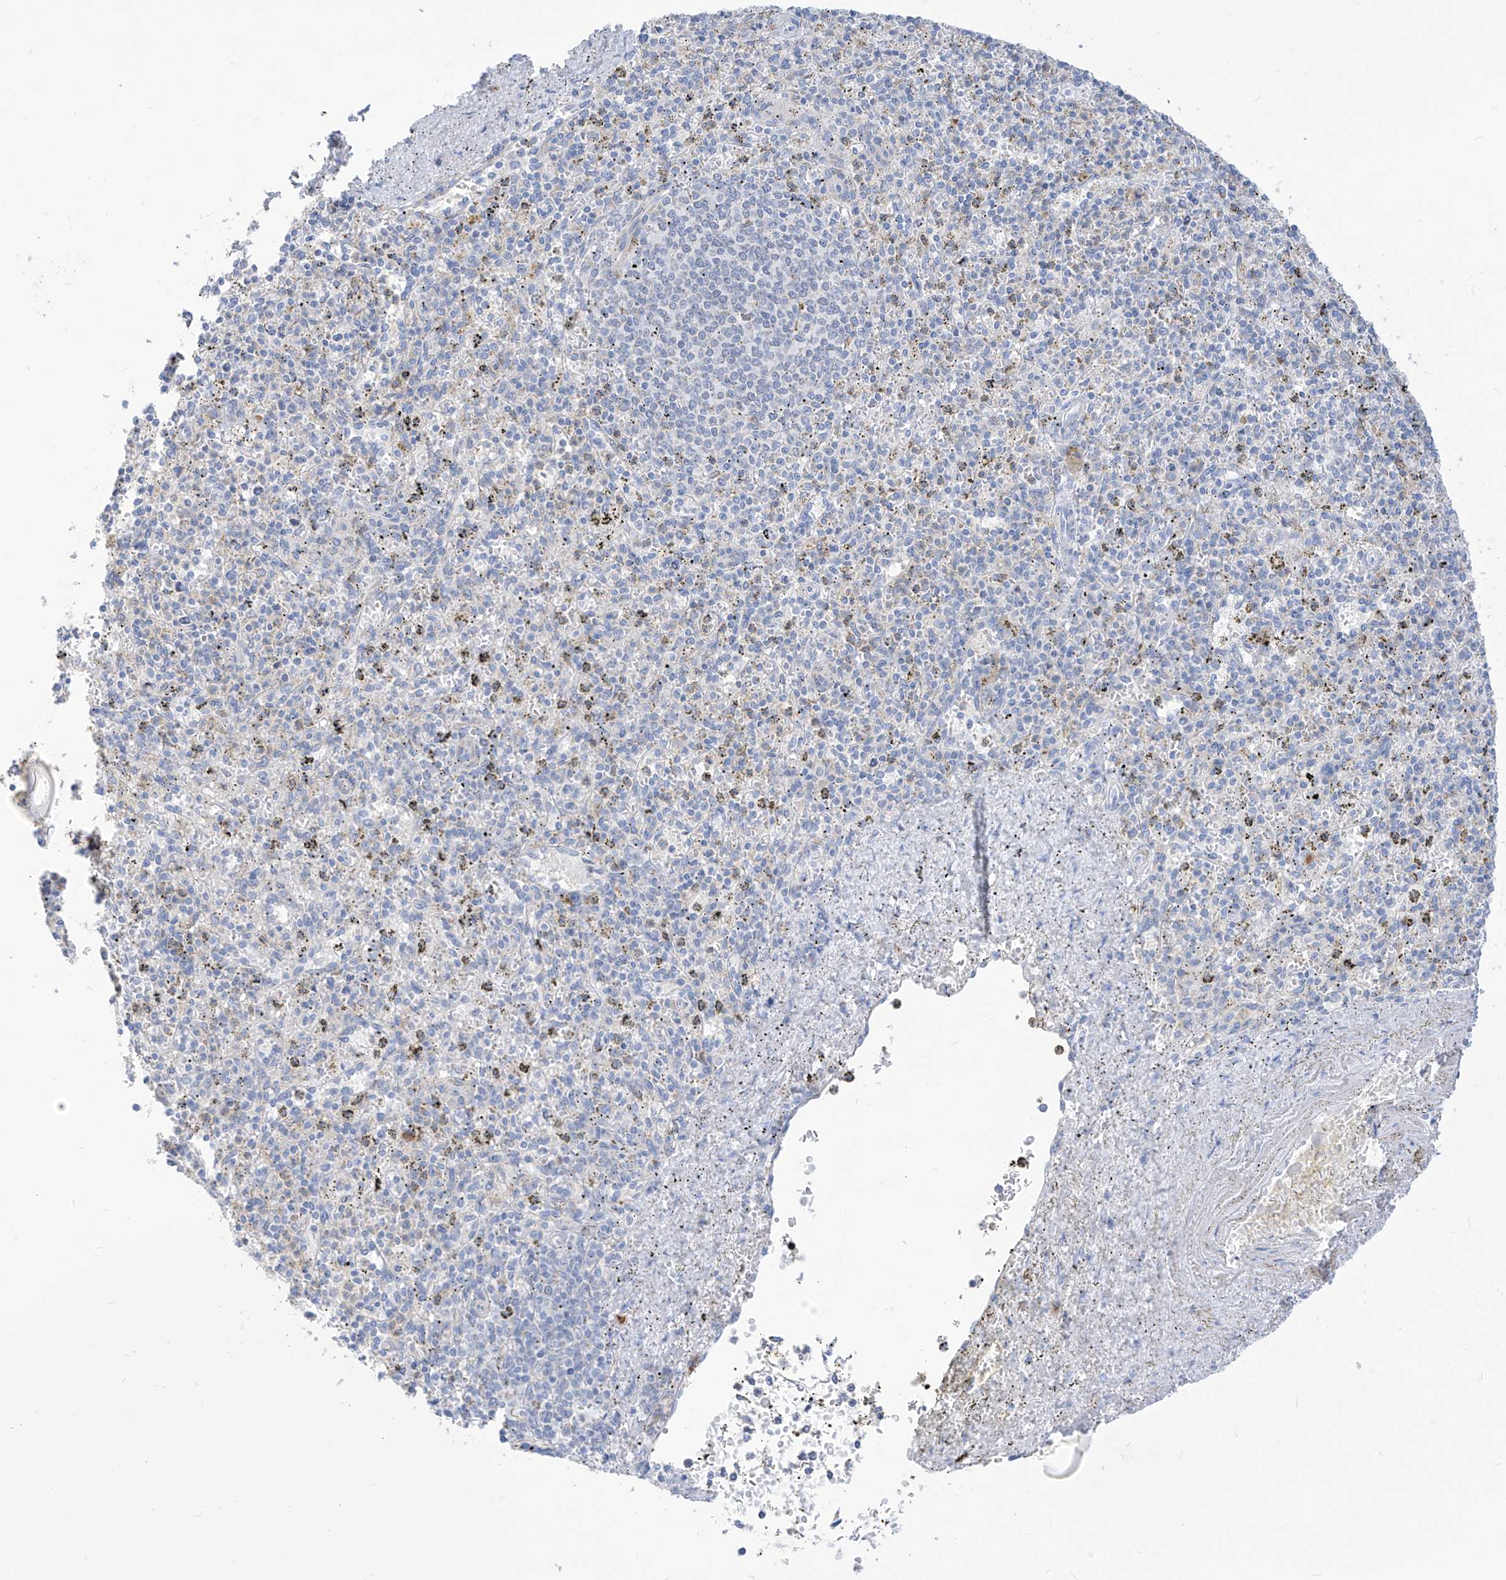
{"staining": {"intensity": "negative", "quantity": "none", "location": "none"}, "tissue": "spleen", "cell_type": "Cells in red pulp", "image_type": "normal", "snomed": [{"axis": "morphology", "description": "Normal tissue, NOS"}, {"axis": "topography", "description": "Spleen"}], "caption": "Immunohistochemistry (IHC) photomicrograph of normal spleen: spleen stained with DAB demonstrates no significant protein positivity in cells in red pulp. (Brightfield microscopy of DAB (3,3'-diaminobenzidine) immunohistochemistry at high magnification).", "gene": "ZNF404", "patient": {"sex": "male", "age": 72}}